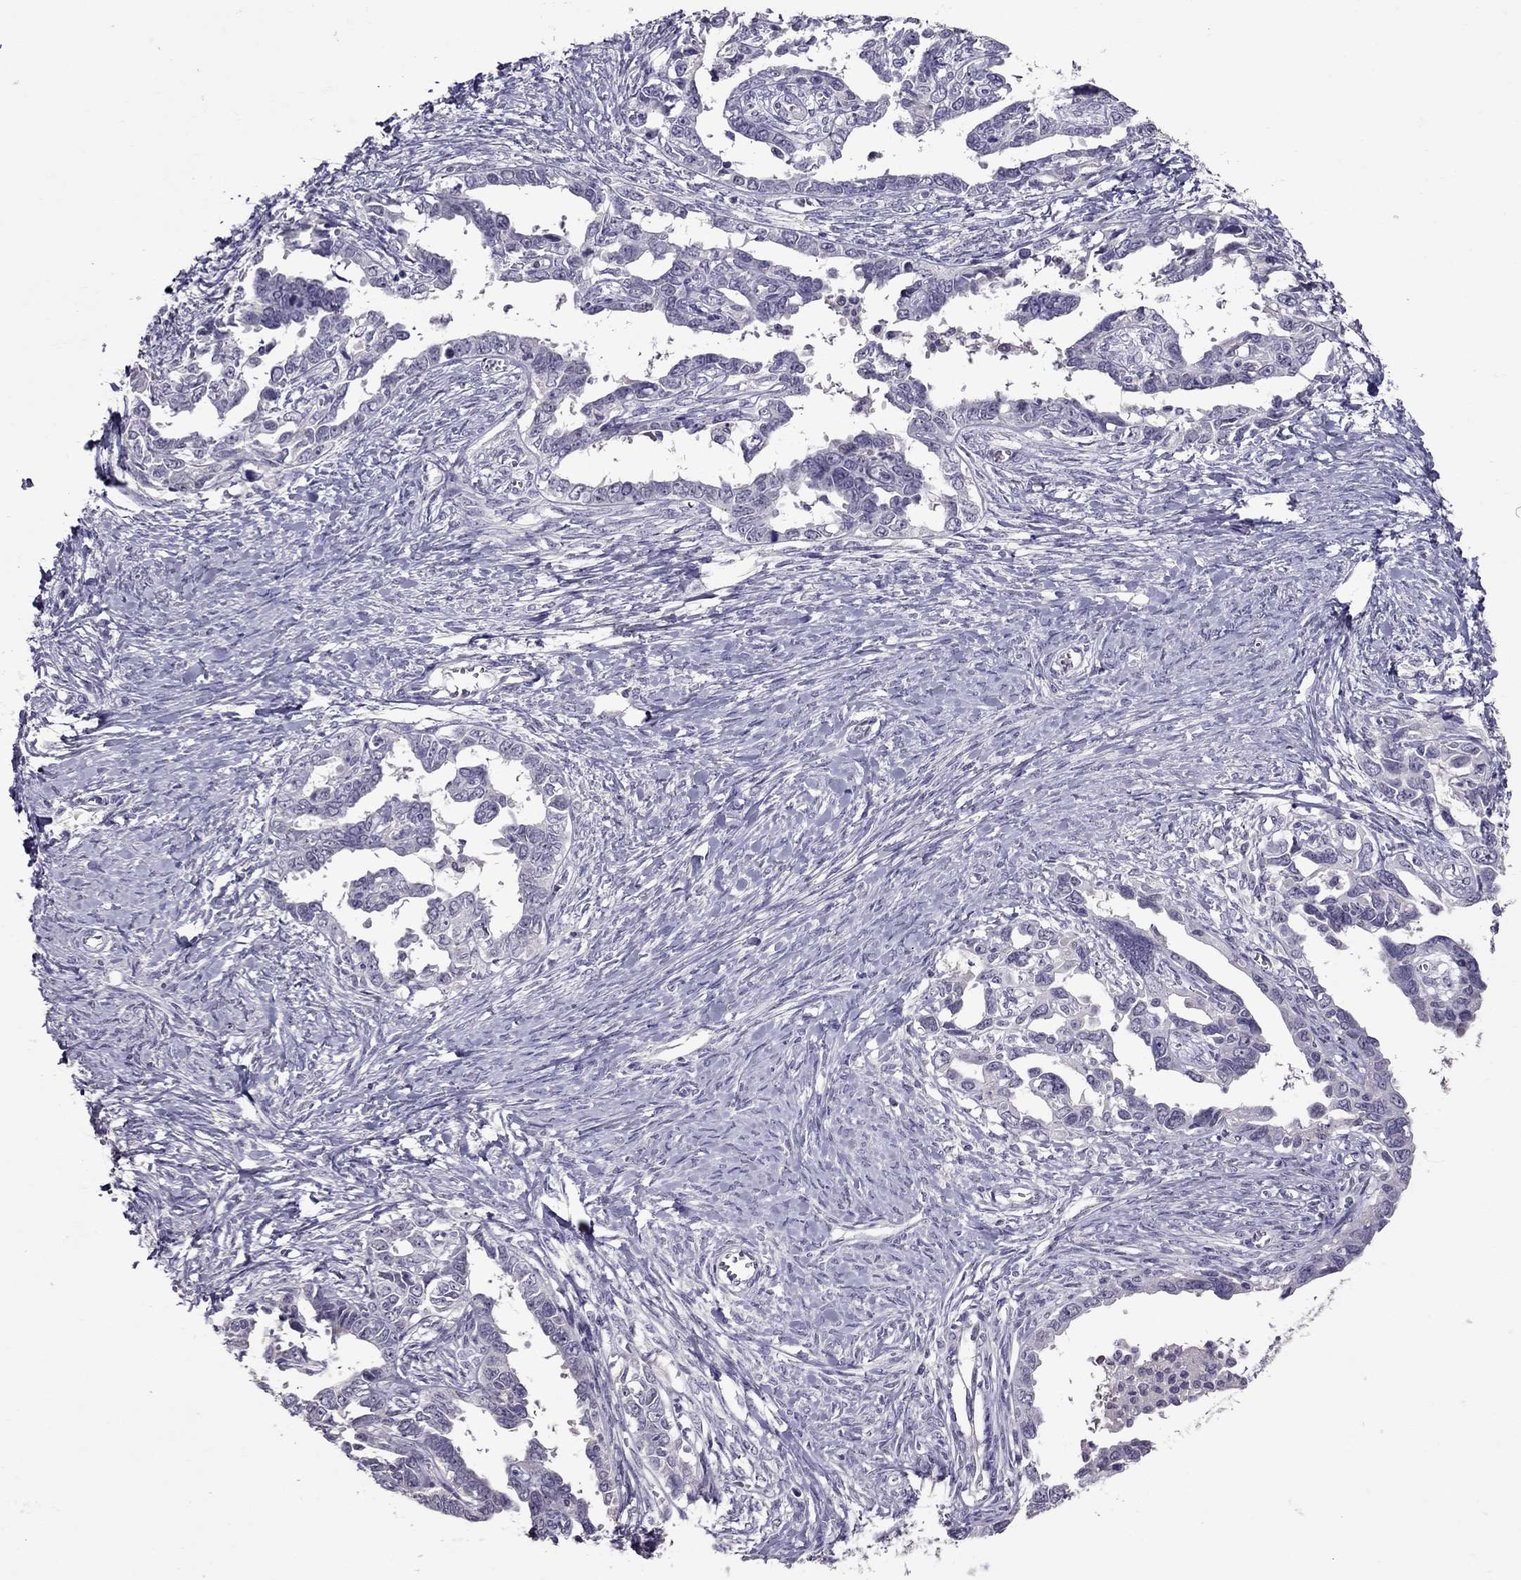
{"staining": {"intensity": "negative", "quantity": "none", "location": "none"}, "tissue": "ovarian cancer", "cell_type": "Tumor cells", "image_type": "cancer", "snomed": [{"axis": "morphology", "description": "Cystadenocarcinoma, serous, NOS"}, {"axis": "topography", "description": "Ovary"}], "caption": "Immunohistochemistry (IHC) image of ovarian cancer stained for a protein (brown), which demonstrates no positivity in tumor cells. (DAB (3,3'-diaminobenzidine) IHC with hematoxylin counter stain).", "gene": "LRRC46", "patient": {"sex": "female", "age": 69}}